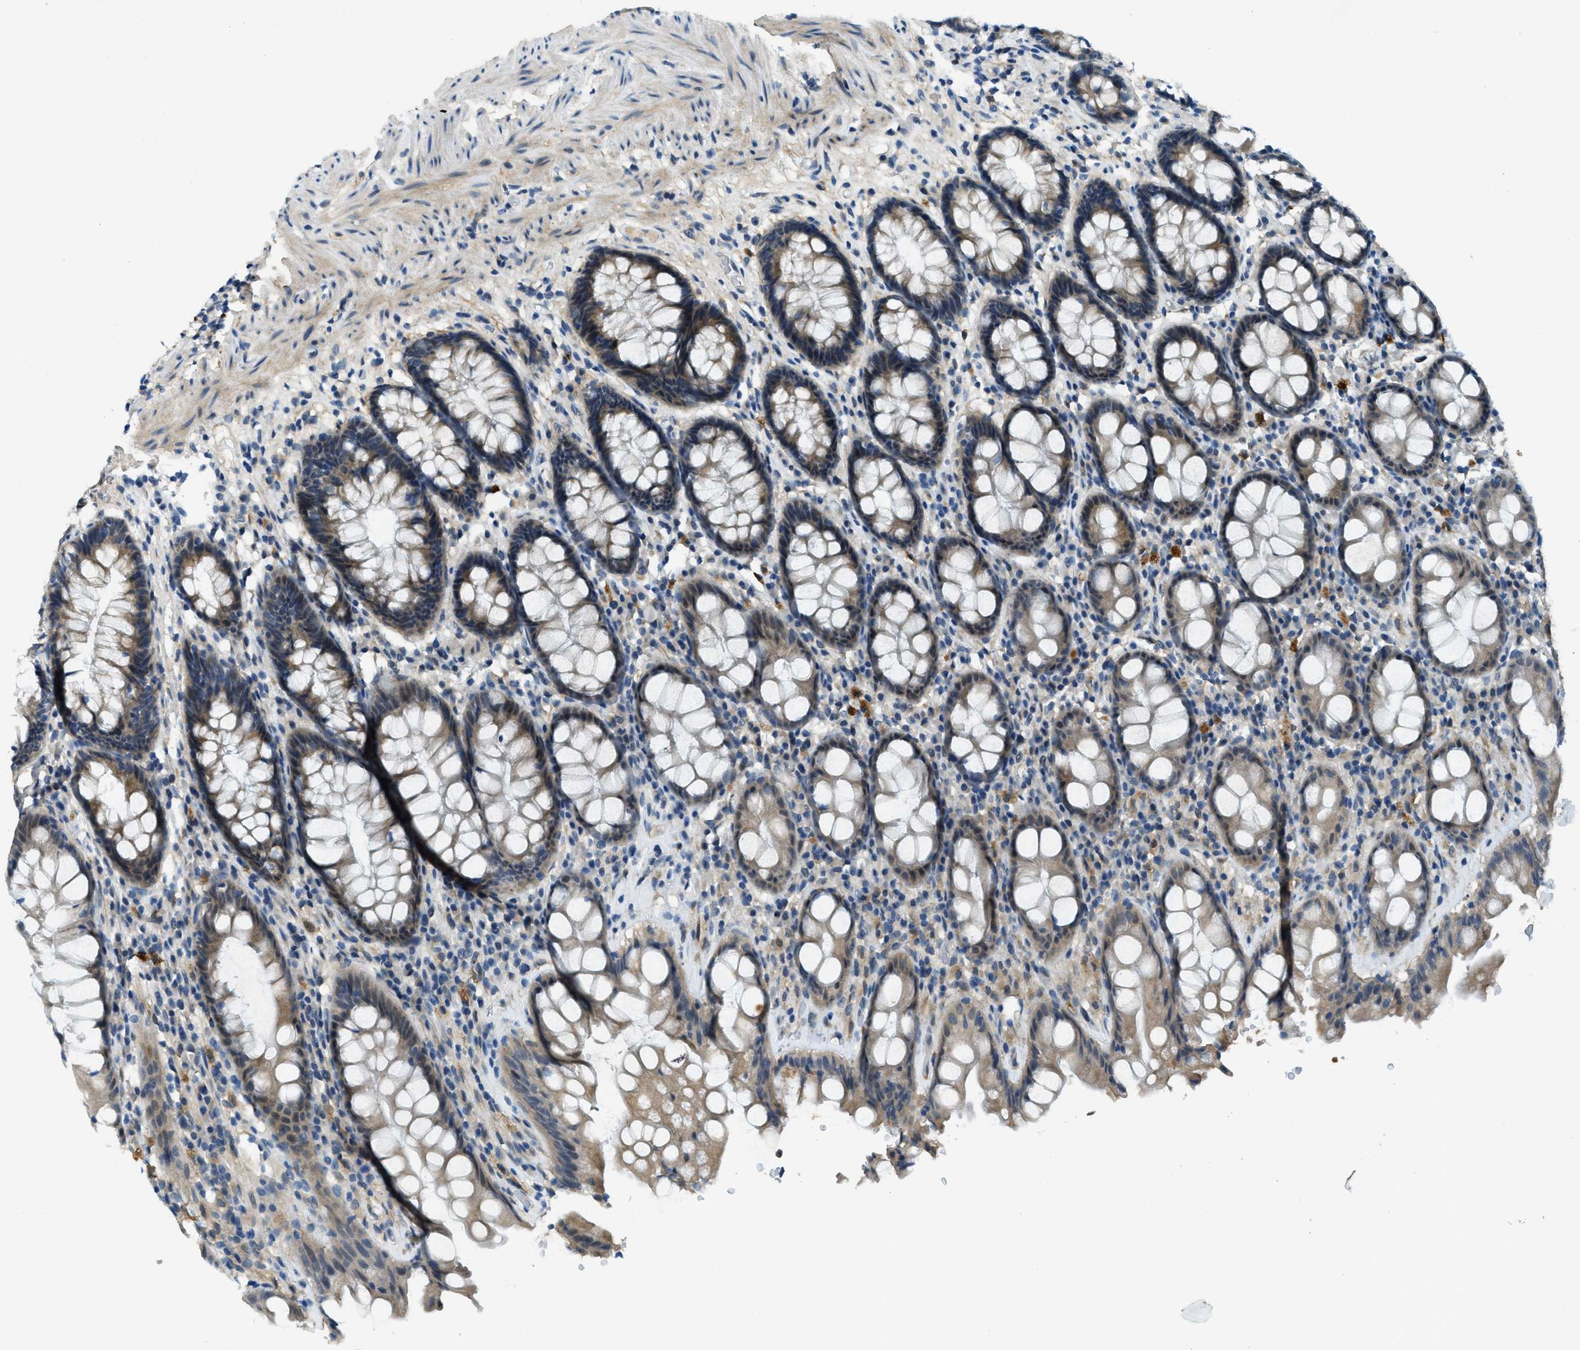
{"staining": {"intensity": "weak", "quantity": ">75%", "location": "cytoplasmic/membranous"}, "tissue": "rectum", "cell_type": "Glandular cells", "image_type": "normal", "snomed": [{"axis": "morphology", "description": "Normal tissue, NOS"}, {"axis": "topography", "description": "Rectum"}], "caption": "Rectum stained with immunohistochemistry (IHC) shows weak cytoplasmic/membranous positivity in approximately >75% of glandular cells.", "gene": "SNX14", "patient": {"sex": "male", "age": 64}}